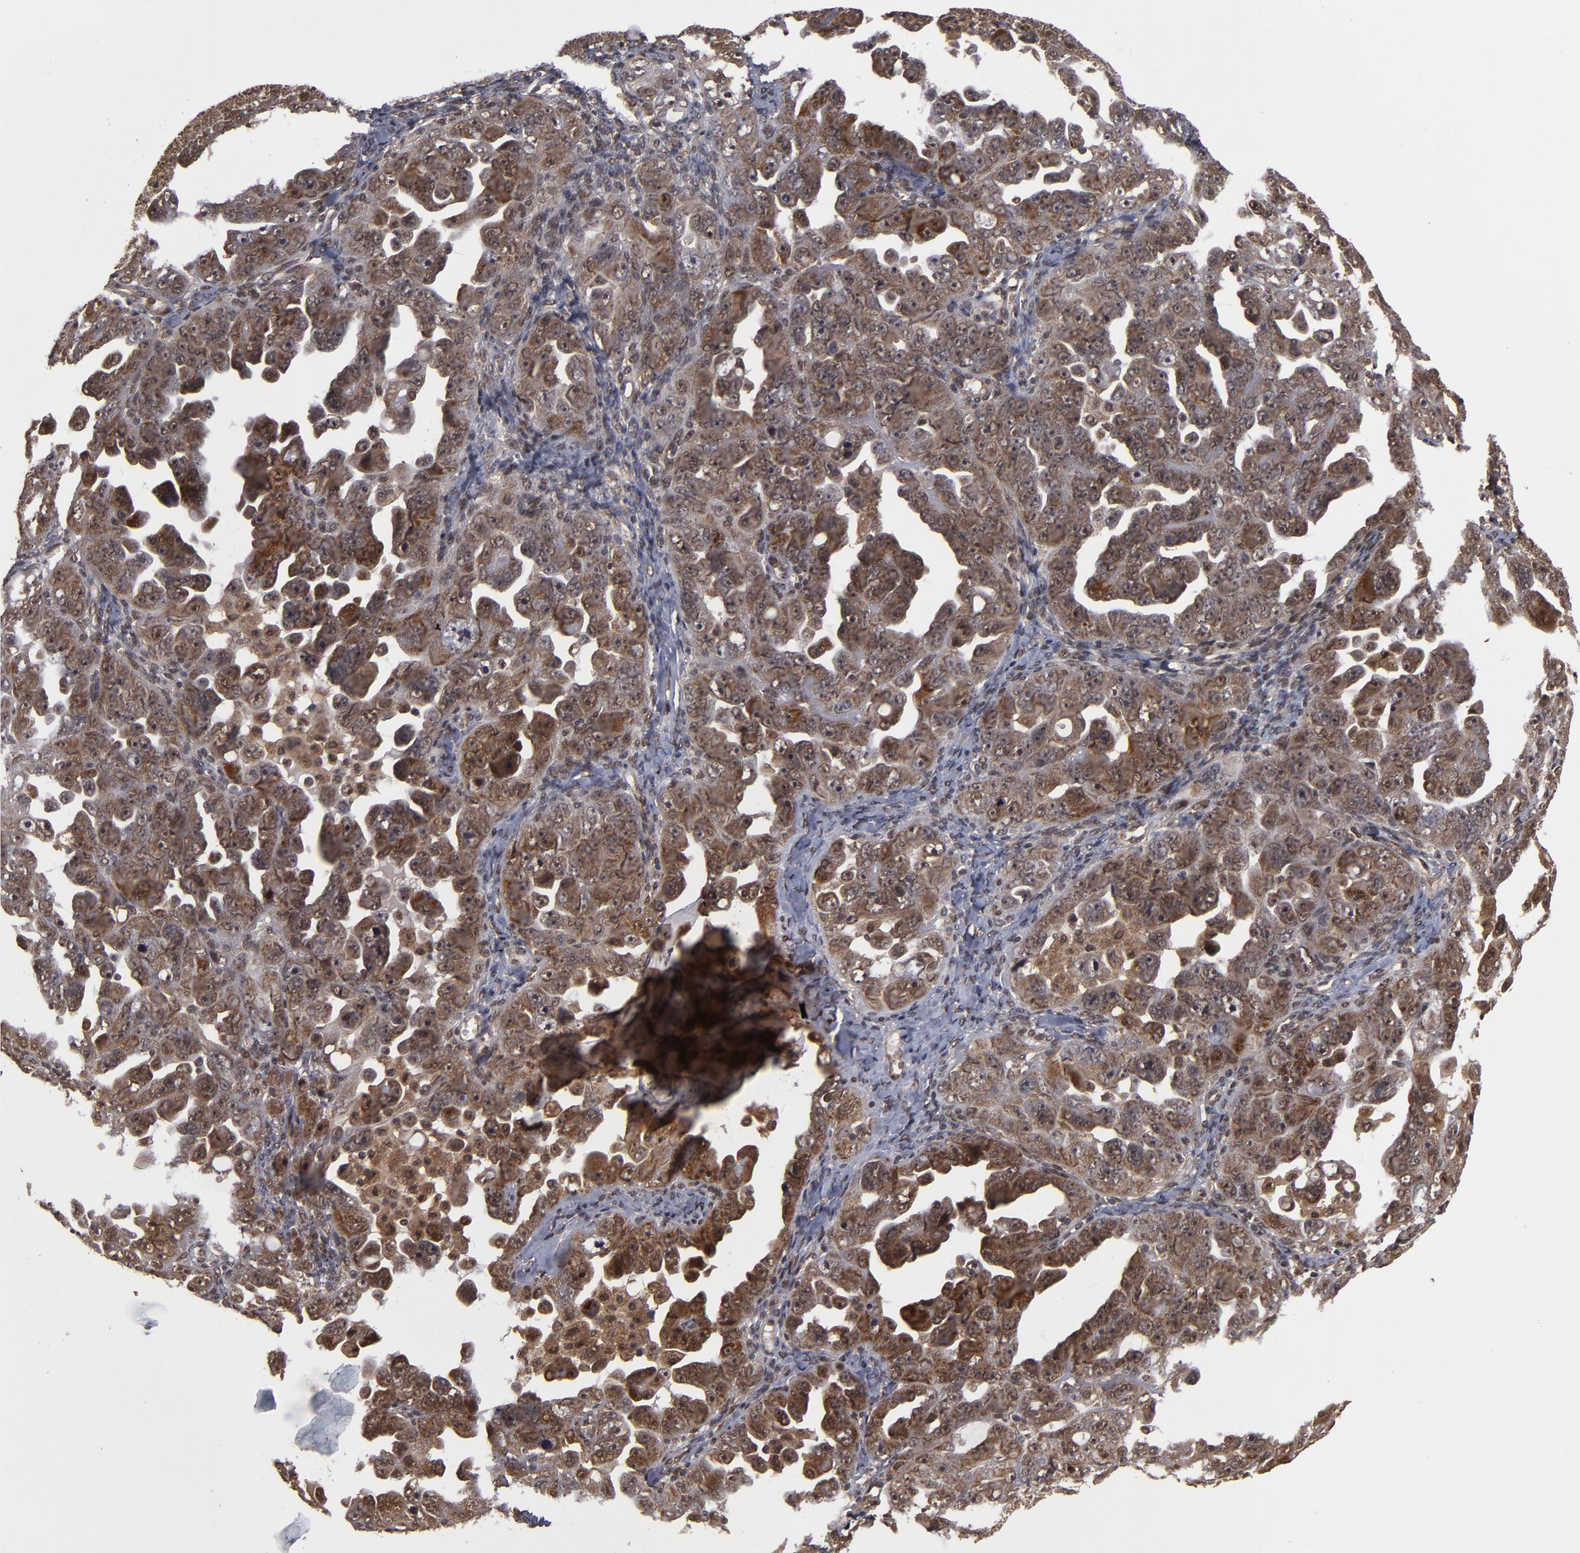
{"staining": {"intensity": "moderate", "quantity": ">75%", "location": "cytoplasmic/membranous"}, "tissue": "ovarian cancer", "cell_type": "Tumor cells", "image_type": "cancer", "snomed": [{"axis": "morphology", "description": "Cystadenocarcinoma, serous, NOS"}, {"axis": "topography", "description": "Ovary"}], "caption": "Immunohistochemical staining of serous cystadenocarcinoma (ovarian) reveals medium levels of moderate cytoplasmic/membranous protein expression in approximately >75% of tumor cells.", "gene": "CUL5", "patient": {"sex": "female", "age": 66}}